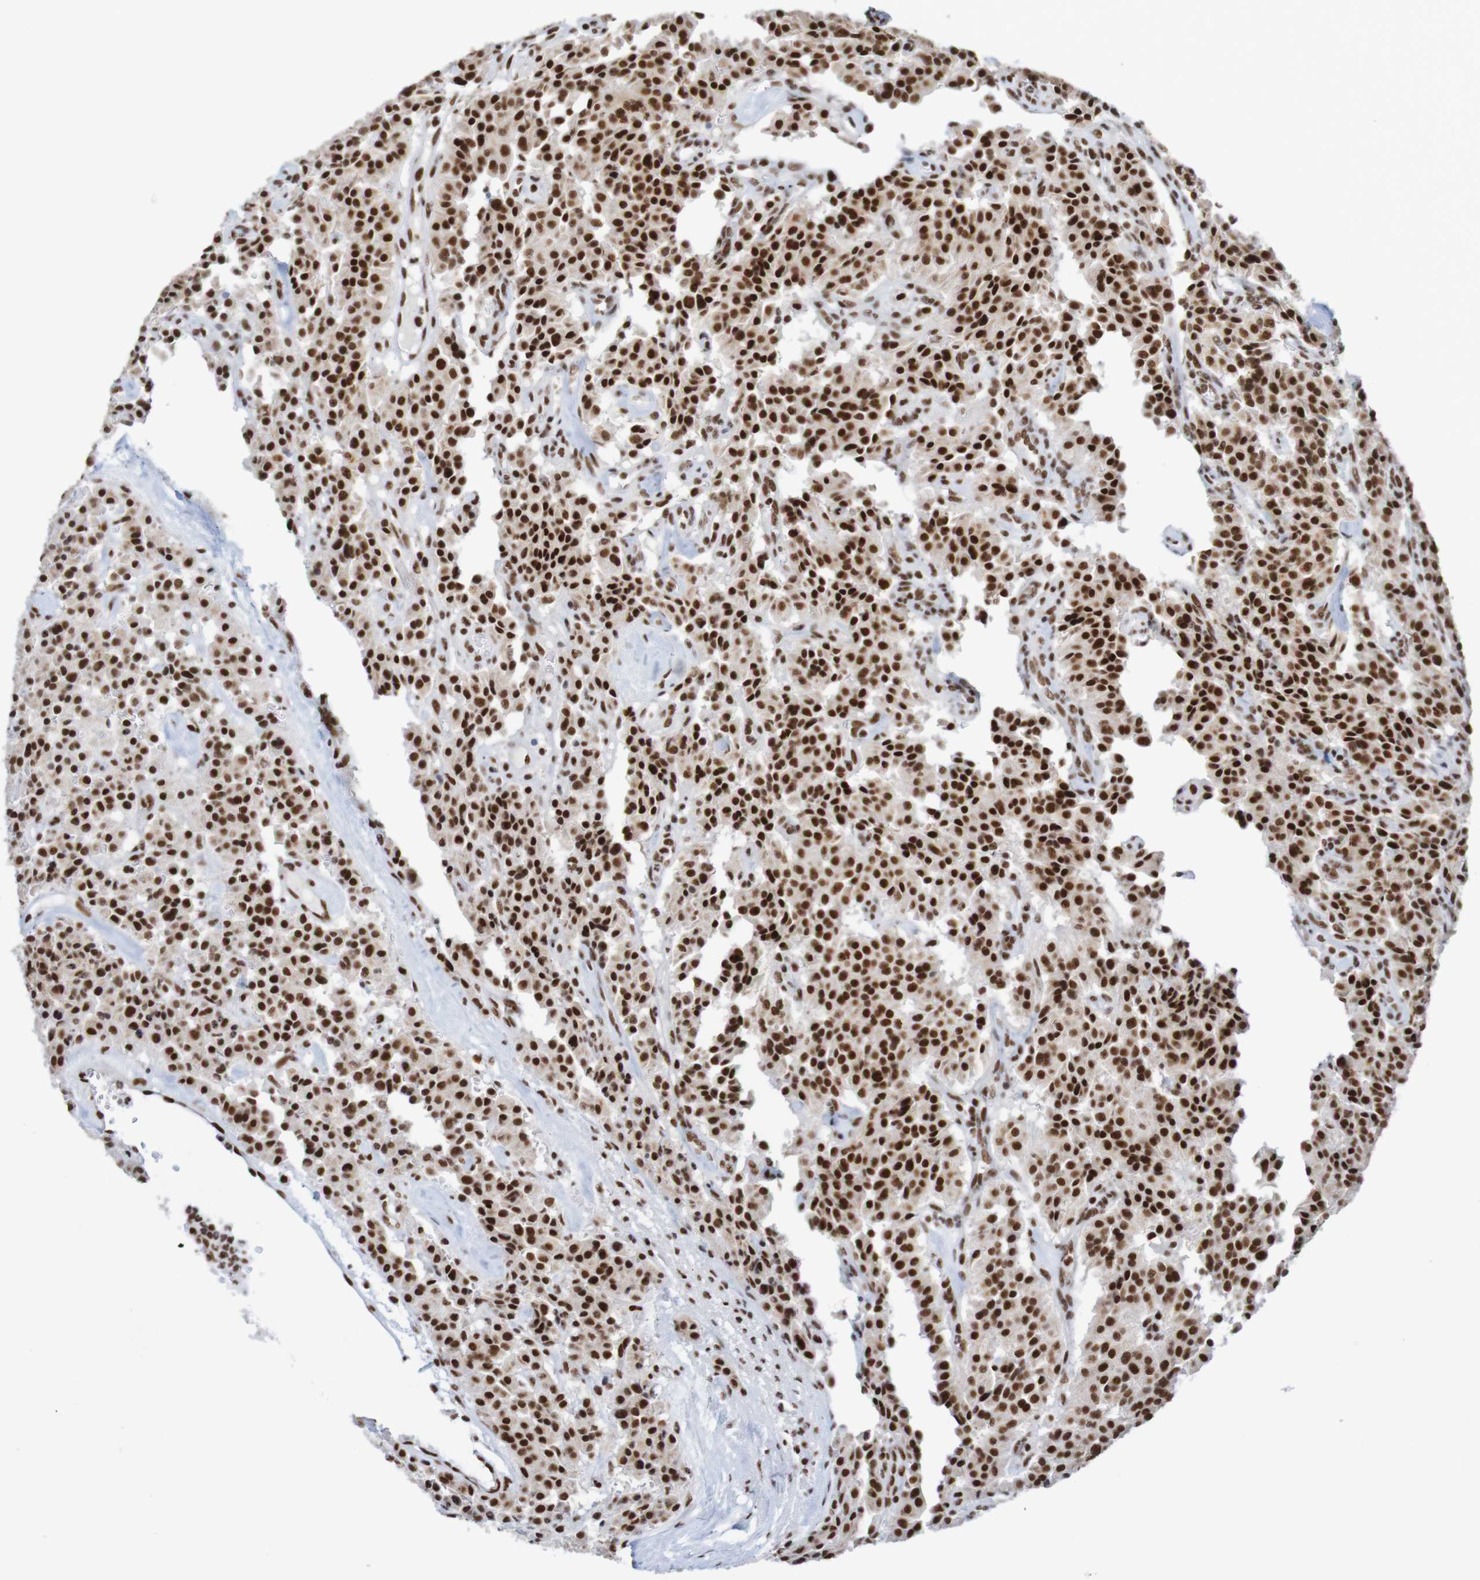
{"staining": {"intensity": "strong", "quantity": ">75%", "location": "nuclear"}, "tissue": "carcinoid", "cell_type": "Tumor cells", "image_type": "cancer", "snomed": [{"axis": "morphology", "description": "Carcinoid, malignant, NOS"}, {"axis": "topography", "description": "Lung"}], "caption": "Human malignant carcinoid stained for a protein (brown) reveals strong nuclear positive positivity in about >75% of tumor cells.", "gene": "THRAP3", "patient": {"sex": "male", "age": 30}}